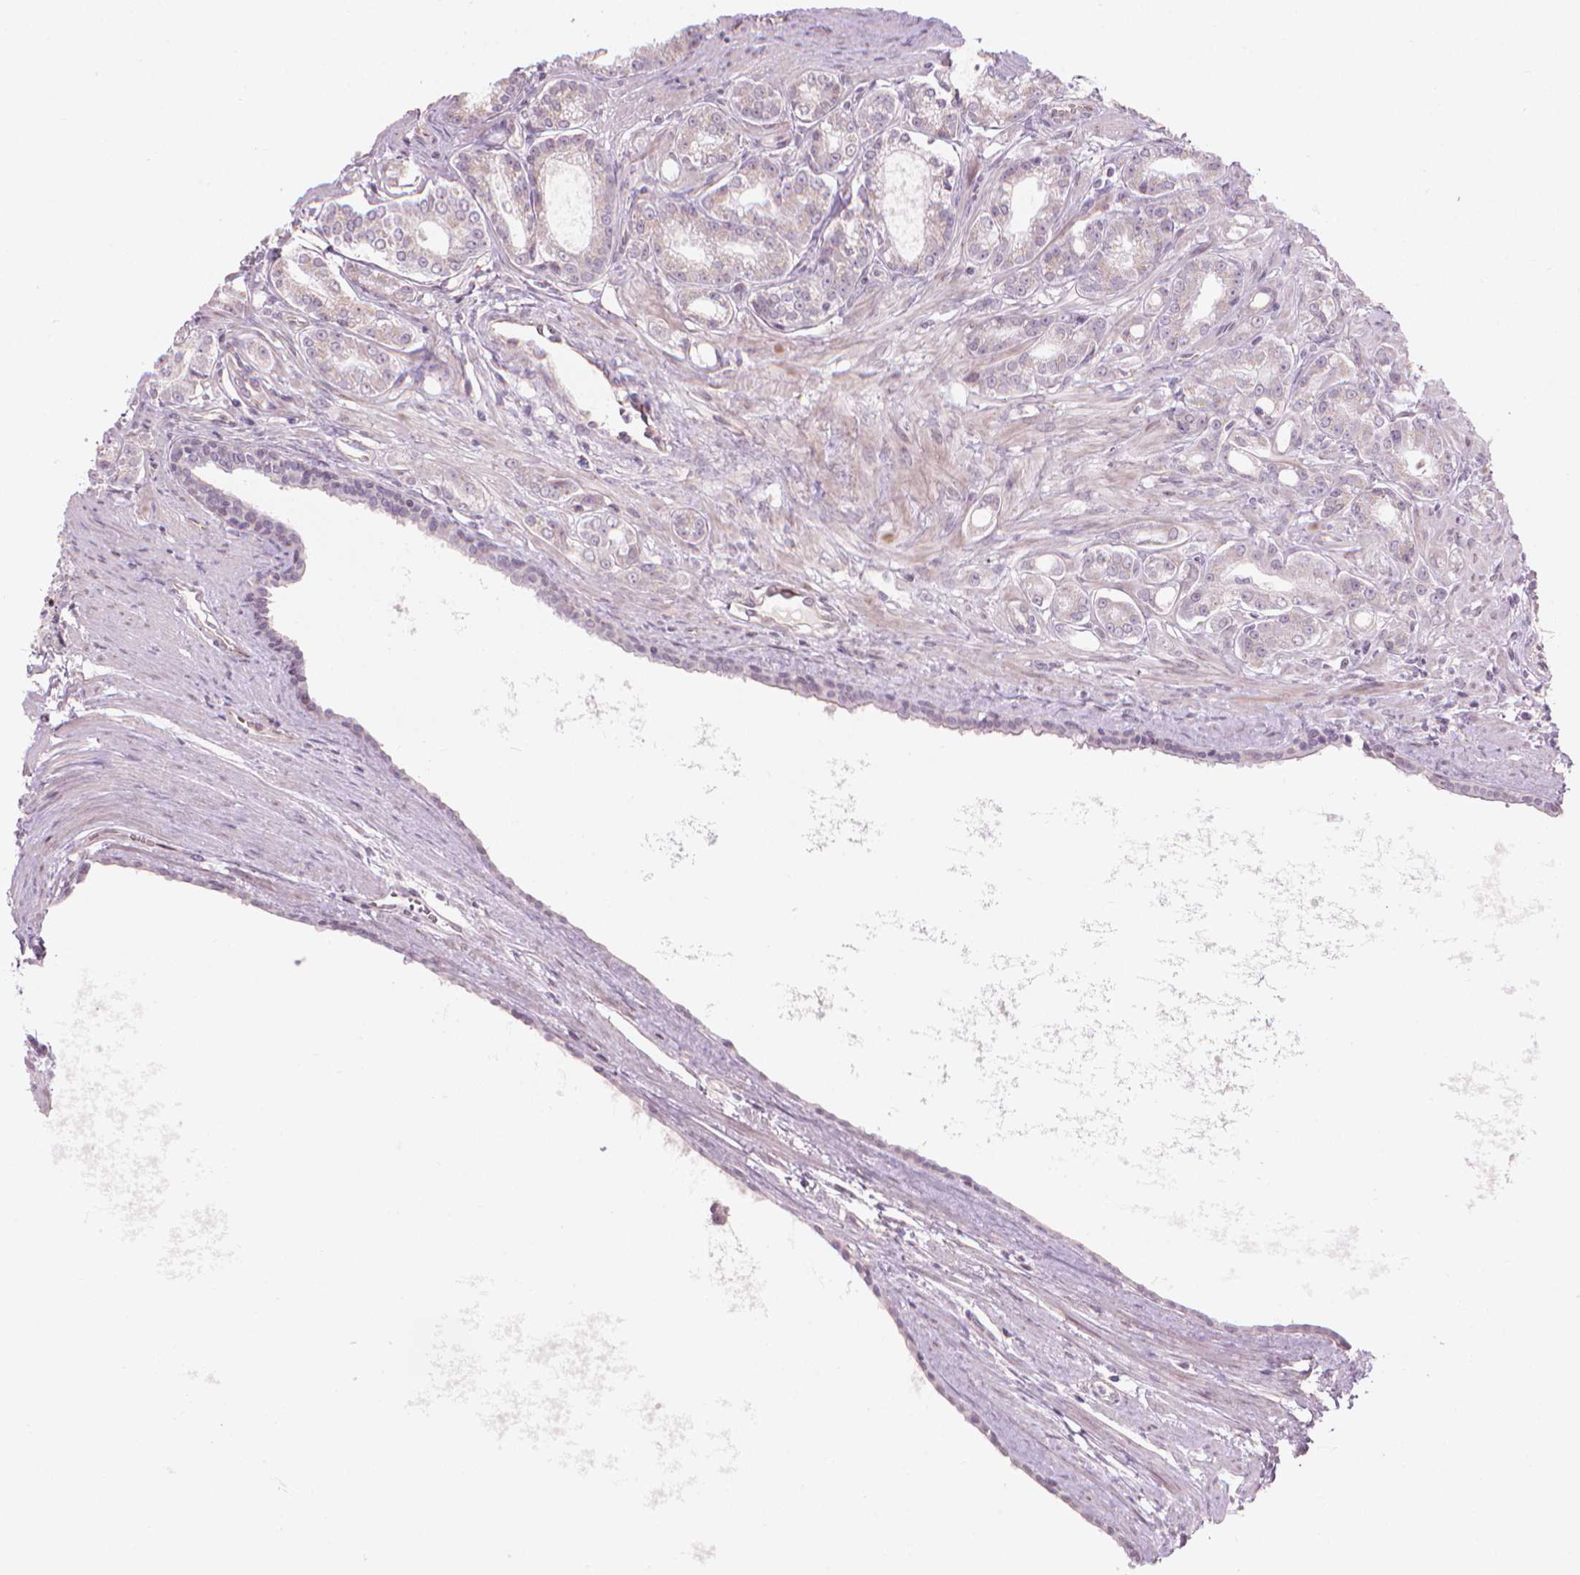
{"staining": {"intensity": "negative", "quantity": "none", "location": "none"}, "tissue": "prostate cancer", "cell_type": "Tumor cells", "image_type": "cancer", "snomed": [{"axis": "morphology", "description": "Adenocarcinoma, NOS"}, {"axis": "topography", "description": "Prostate"}], "caption": "Immunohistochemistry histopathology image of human adenocarcinoma (prostate) stained for a protein (brown), which reveals no positivity in tumor cells. (DAB immunohistochemistry, high magnification).", "gene": "IFFO1", "patient": {"sex": "male", "age": 71}}